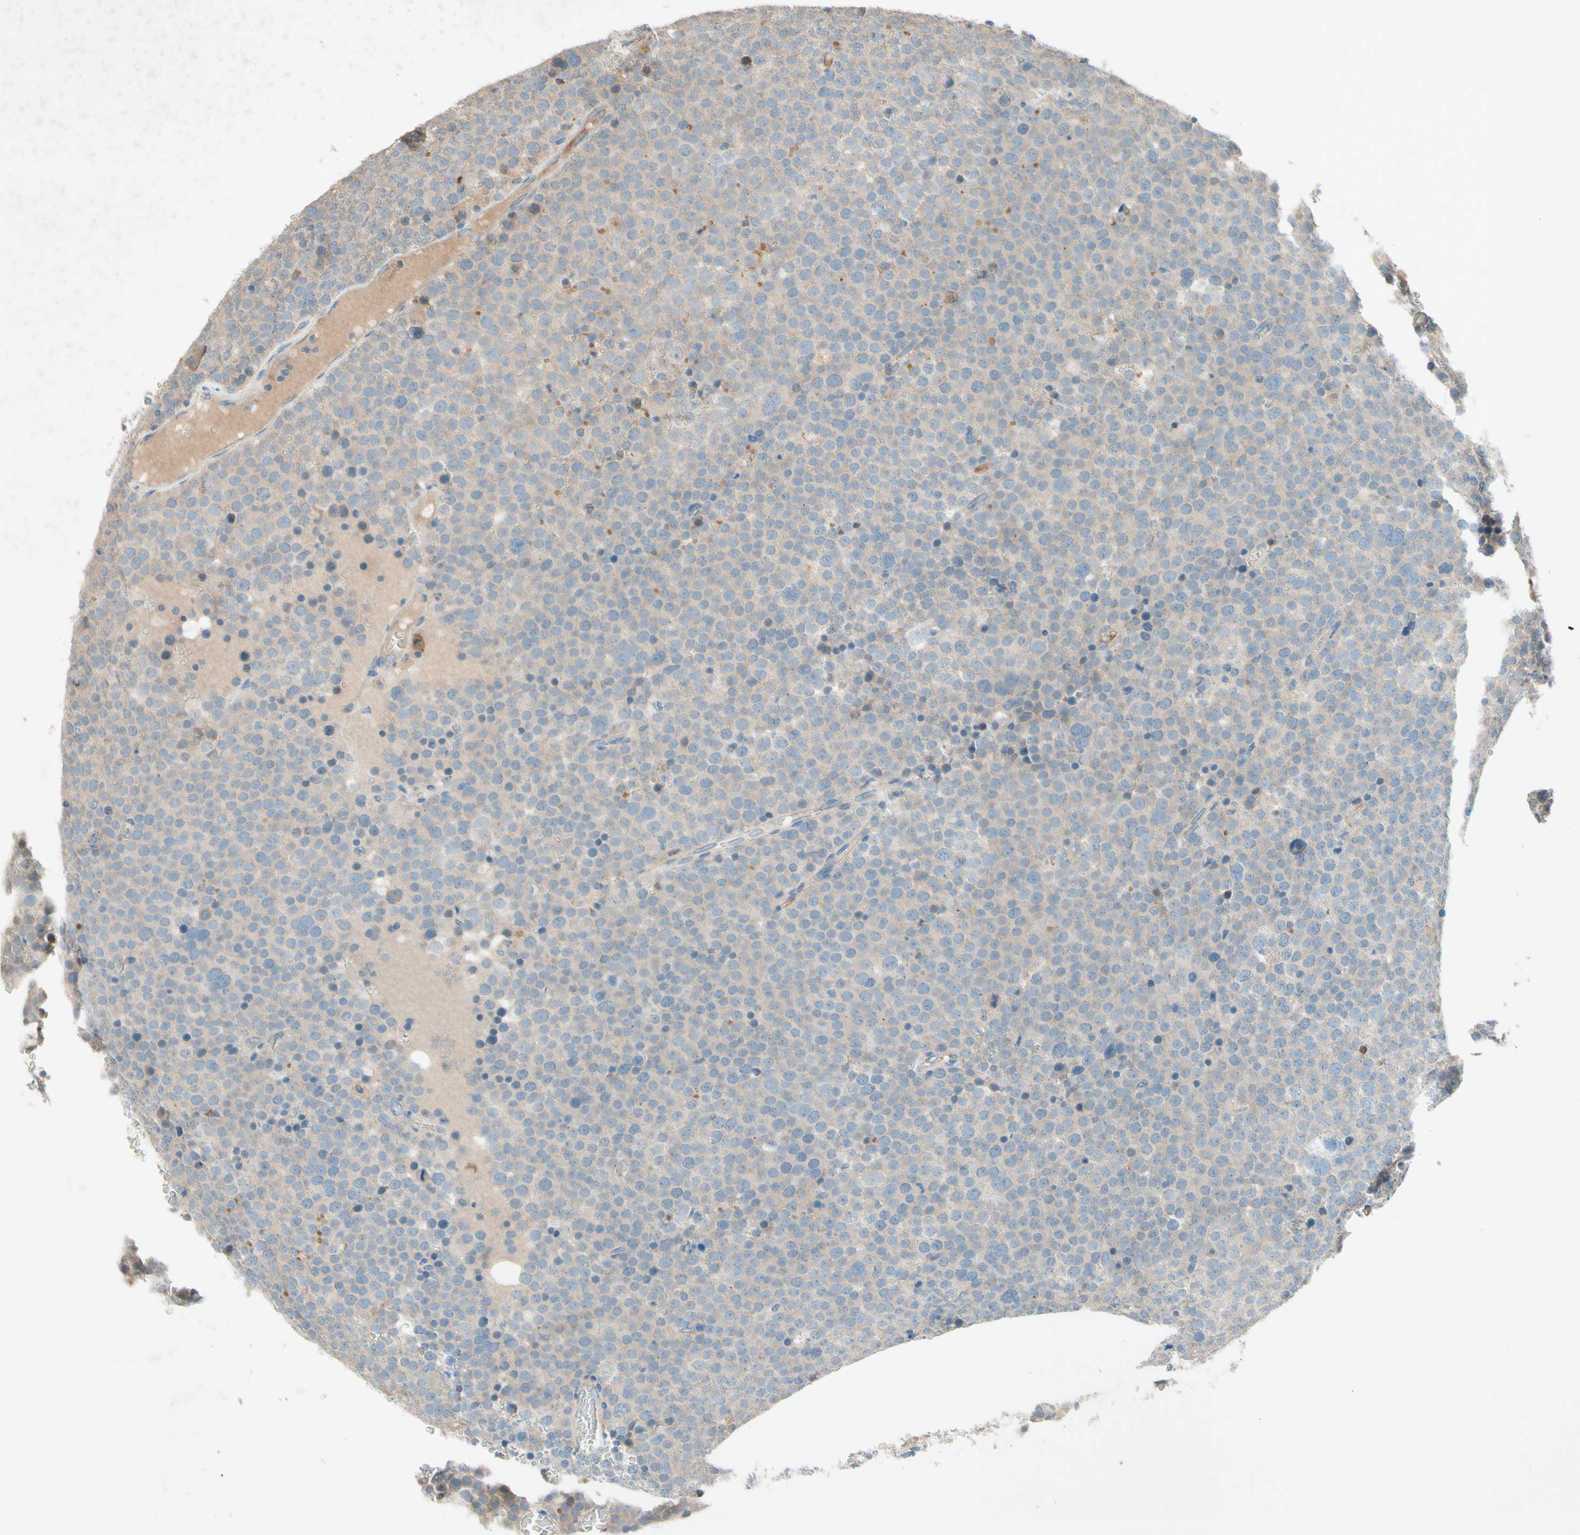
{"staining": {"intensity": "negative", "quantity": "none", "location": "none"}, "tissue": "testis cancer", "cell_type": "Tumor cells", "image_type": "cancer", "snomed": [{"axis": "morphology", "description": "Seminoma, NOS"}, {"axis": "topography", "description": "Testis"}], "caption": "High power microscopy histopathology image of an immunohistochemistry histopathology image of testis seminoma, revealing no significant positivity in tumor cells. (Immunohistochemistry (ihc), brightfield microscopy, high magnification).", "gene": "IL2", "patient": {"sex": "male", "age": 71}}